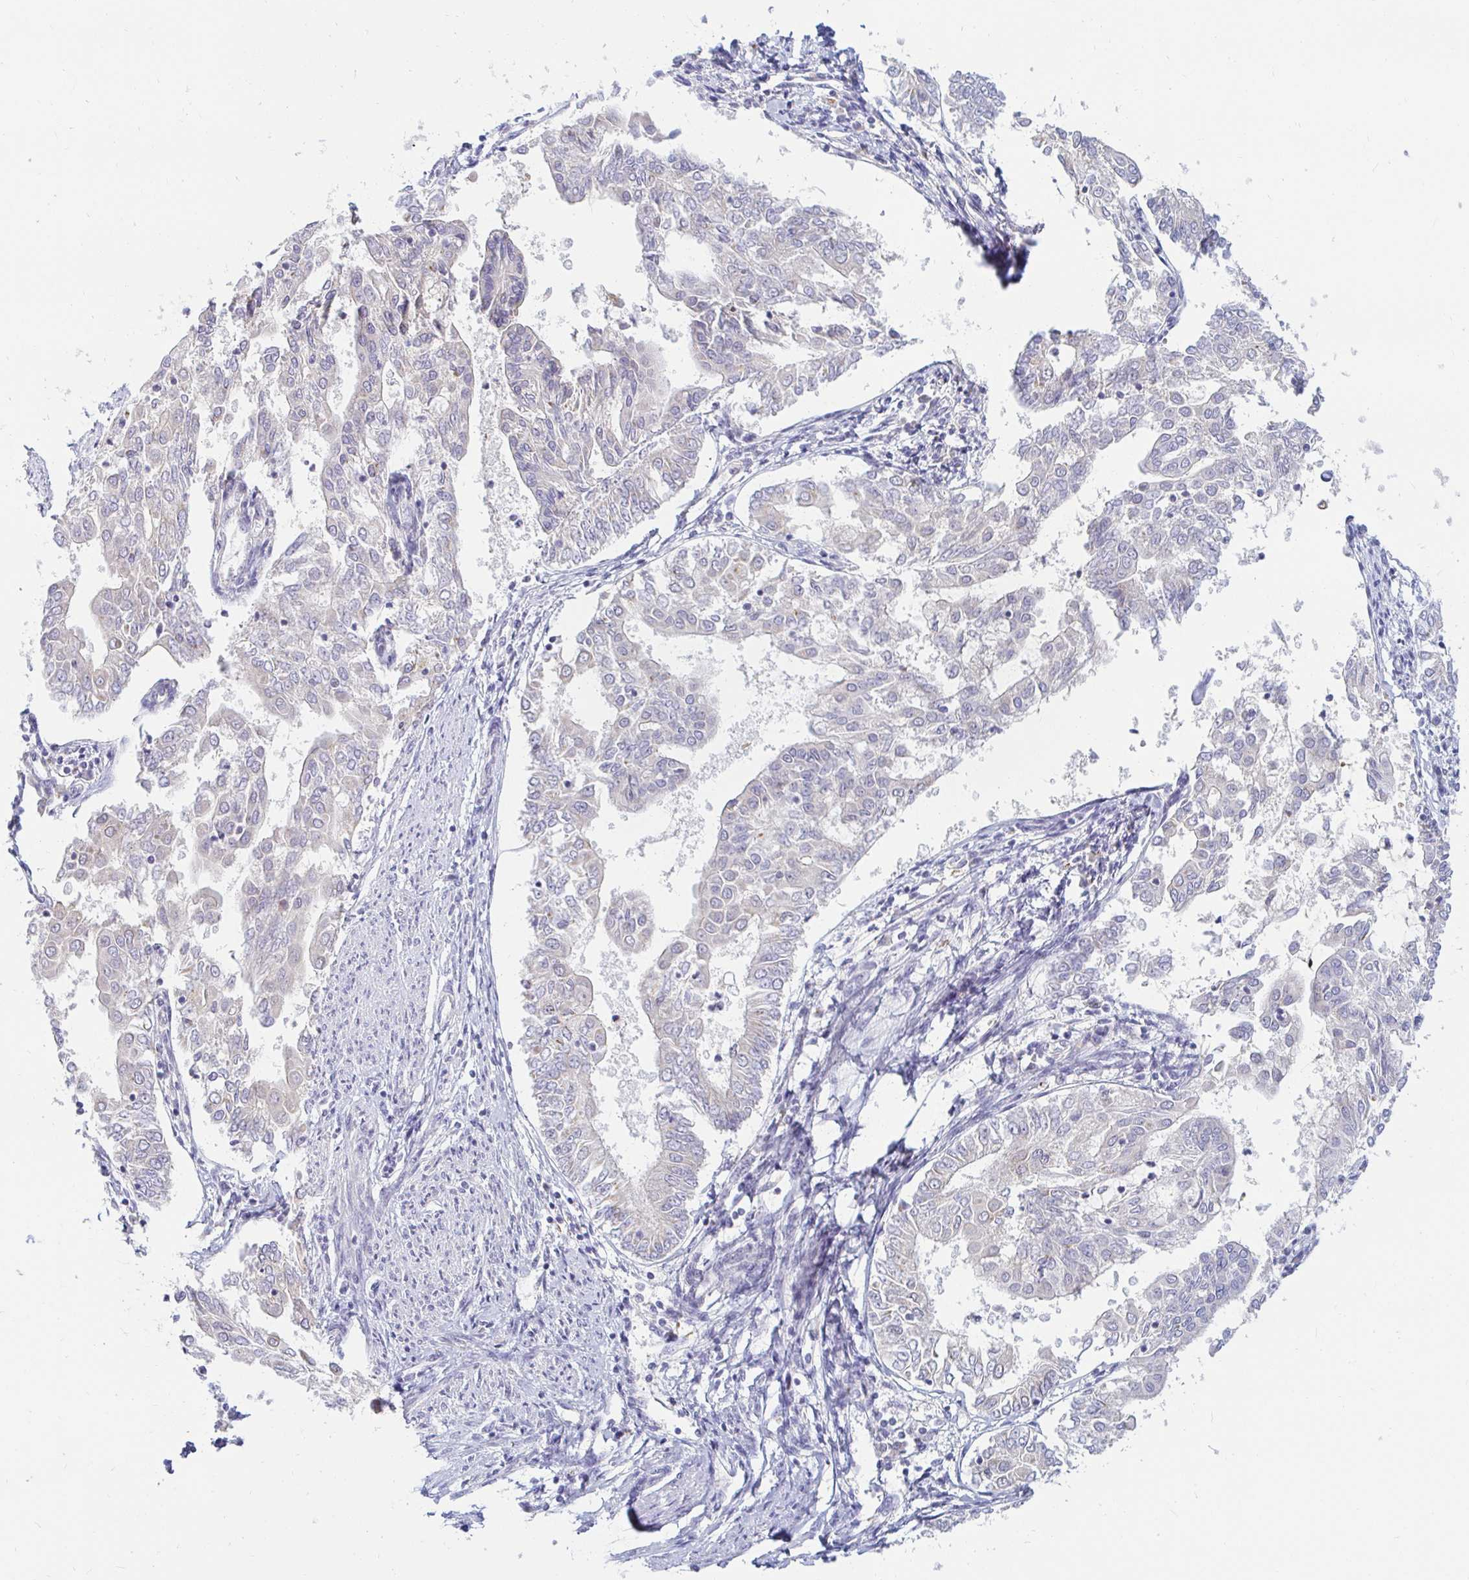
{"staining": {"intensity": "negative", "quantity": "none", "location": "none"}, "tissue": "endometrial cancer", "cell_type": "Tumor cells", "image_type": "cancer", "snomed": [{"axis": "morphology", "description": "Adenocarcinoma, NOS"}, {"axis": "topography", "description": "Endometrium"}], "caption": "Protein analysis of endometrial cancer (adenocarcinoma) demonstrates no significant staining in tumor cells.", "gene": "OR51D1", "patient": {"sex": "female", "age": 68}}